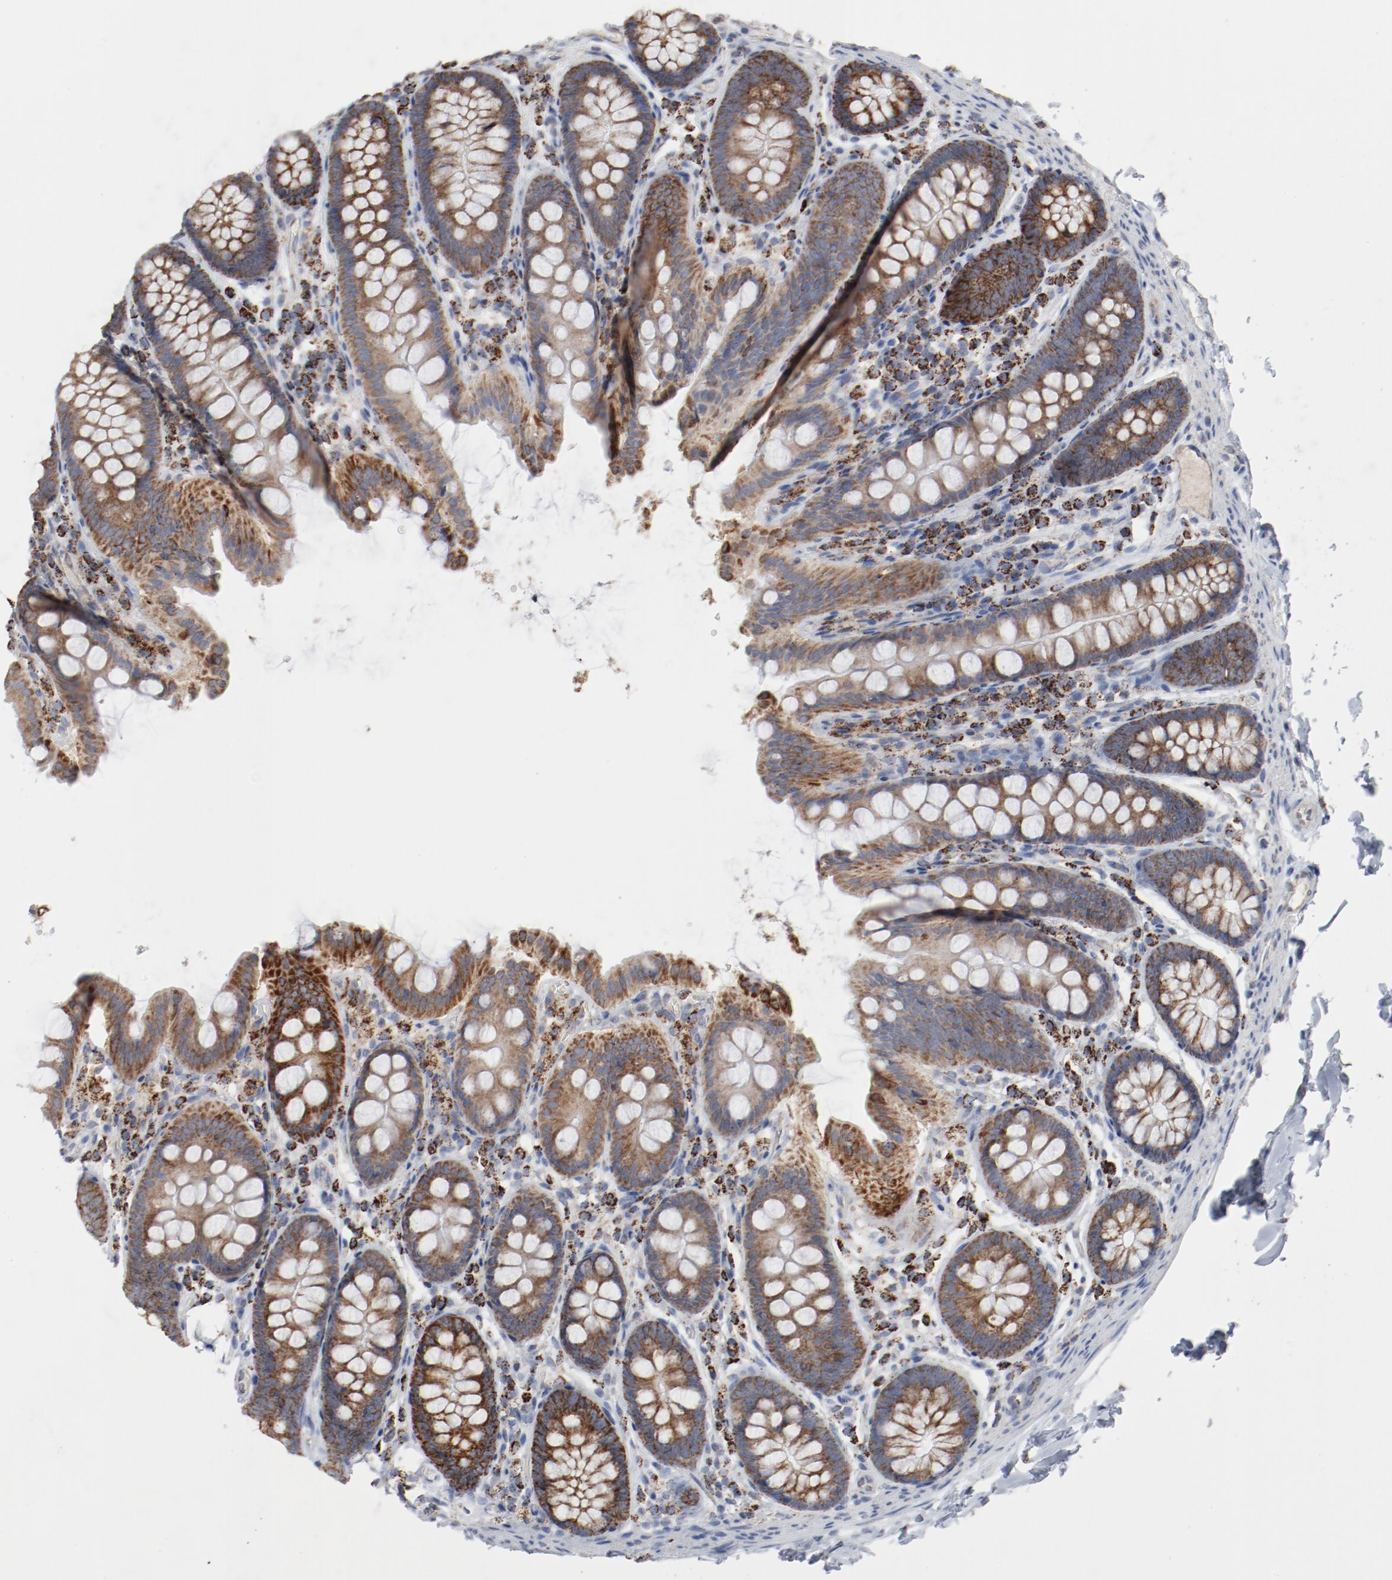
{"staining": {"intensity": "negative", "quantity": "none", "location": "none"}, "tissue": "colon", "cell_type": "Endothelial cells", "image_type": "normal", "snomed": [{"axis": "morphology", "description": "Normal tissue, NOS"}, {"axis": "topography", "description": "Colon"}], "caption": "The image exhibits no staining of endothelial cells in benign colon.", "gene": "SETD3", "patient": {"sex": "female", "age": 61}}